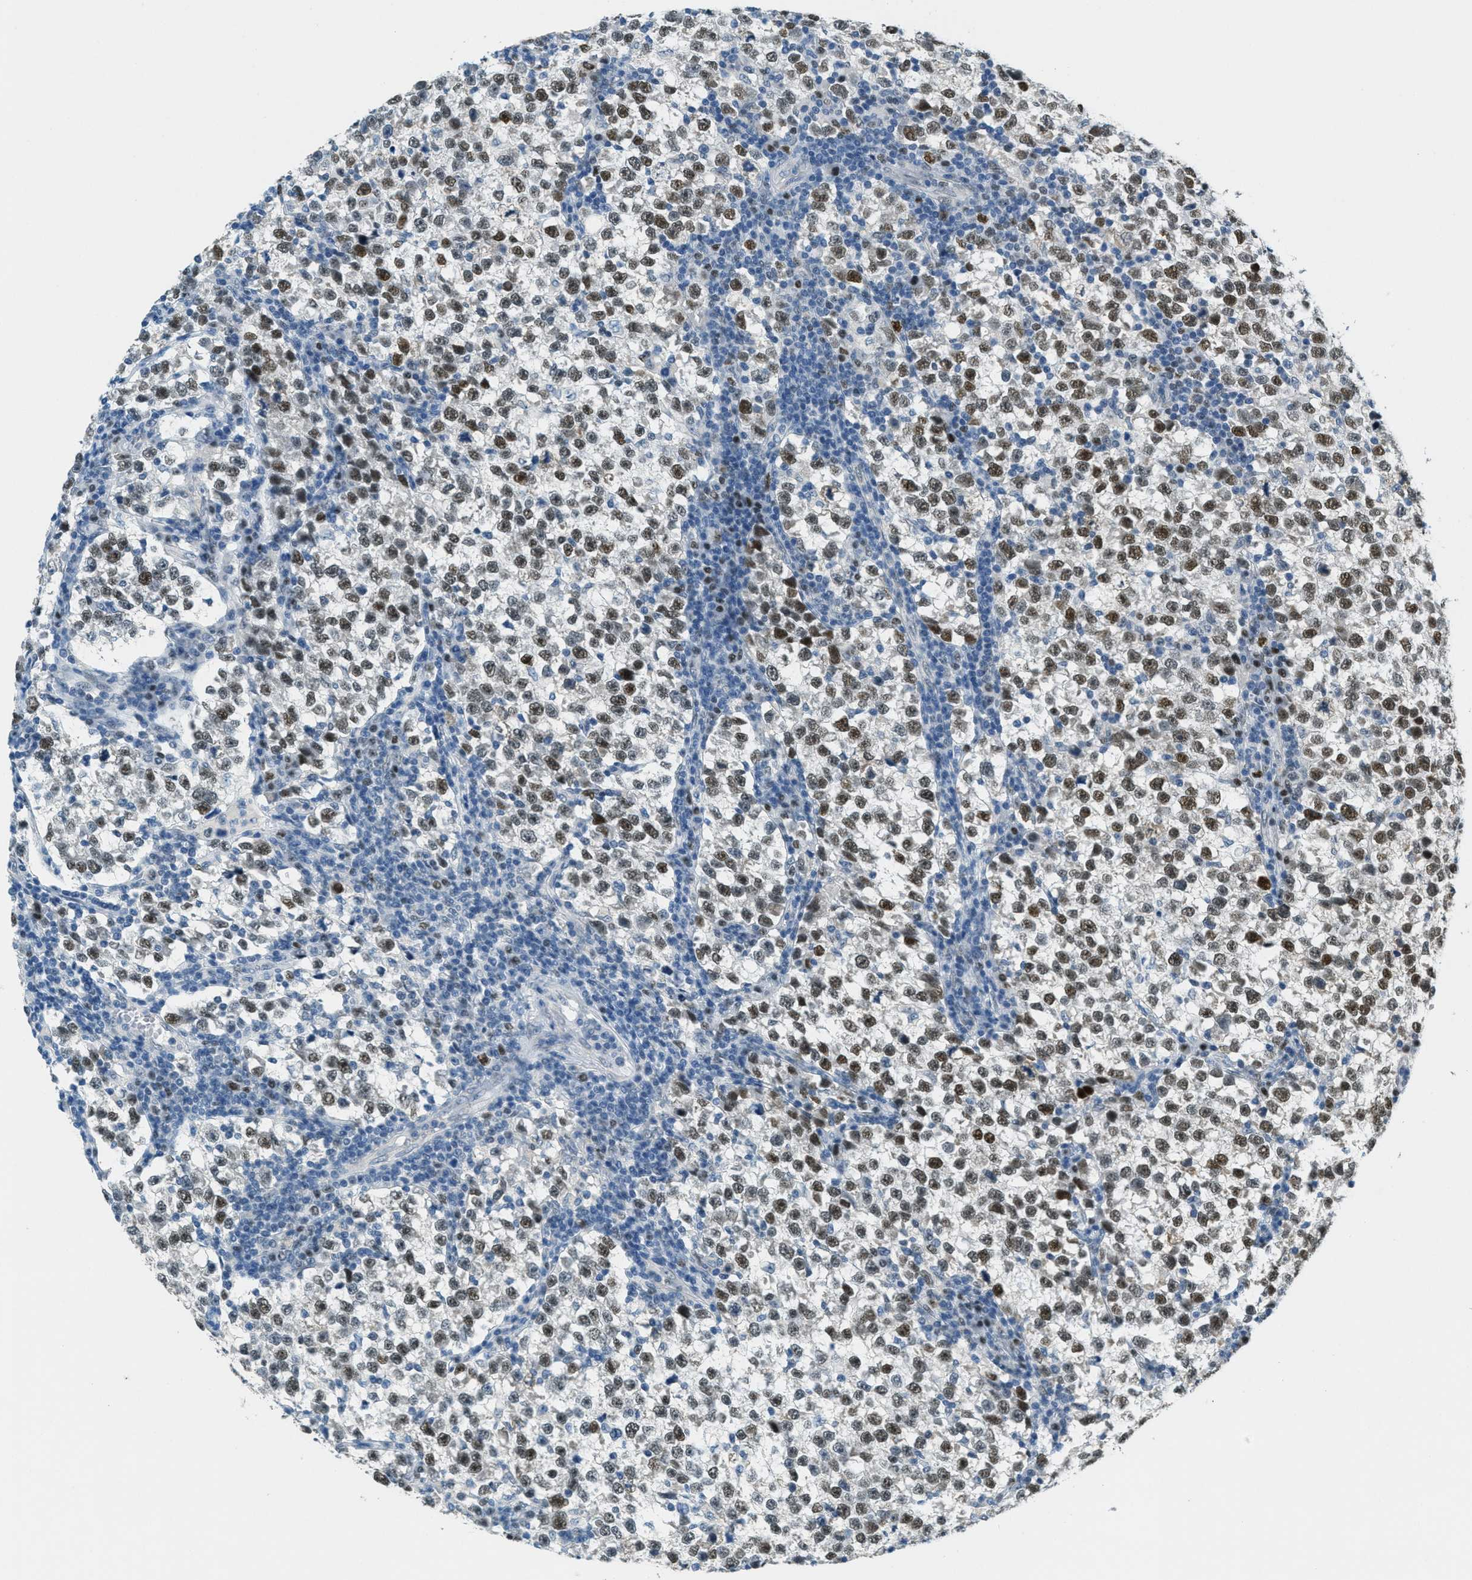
{"staining": {"intensity": "moderate", "quantity": ">75%", "location": "nuclear"}, "tissue": "testis cancer", "cell_type": "Tumor cells", "image_type": "cancer", "snomed": [{"axis": "morphology", "description": "Normal tissue, NOS"}, {"axis": "morphology", "description": "Seminoma, NOS"}, {"axis": "topography", "description": "Testis"}], "caption": "Human testis cancer stained for a protein (brown) shows moderate nuclear positive positivity in approximately >75% of tumor cells.", "gene": "TCF3", "patient": {"sex": "male", "age": 43}}